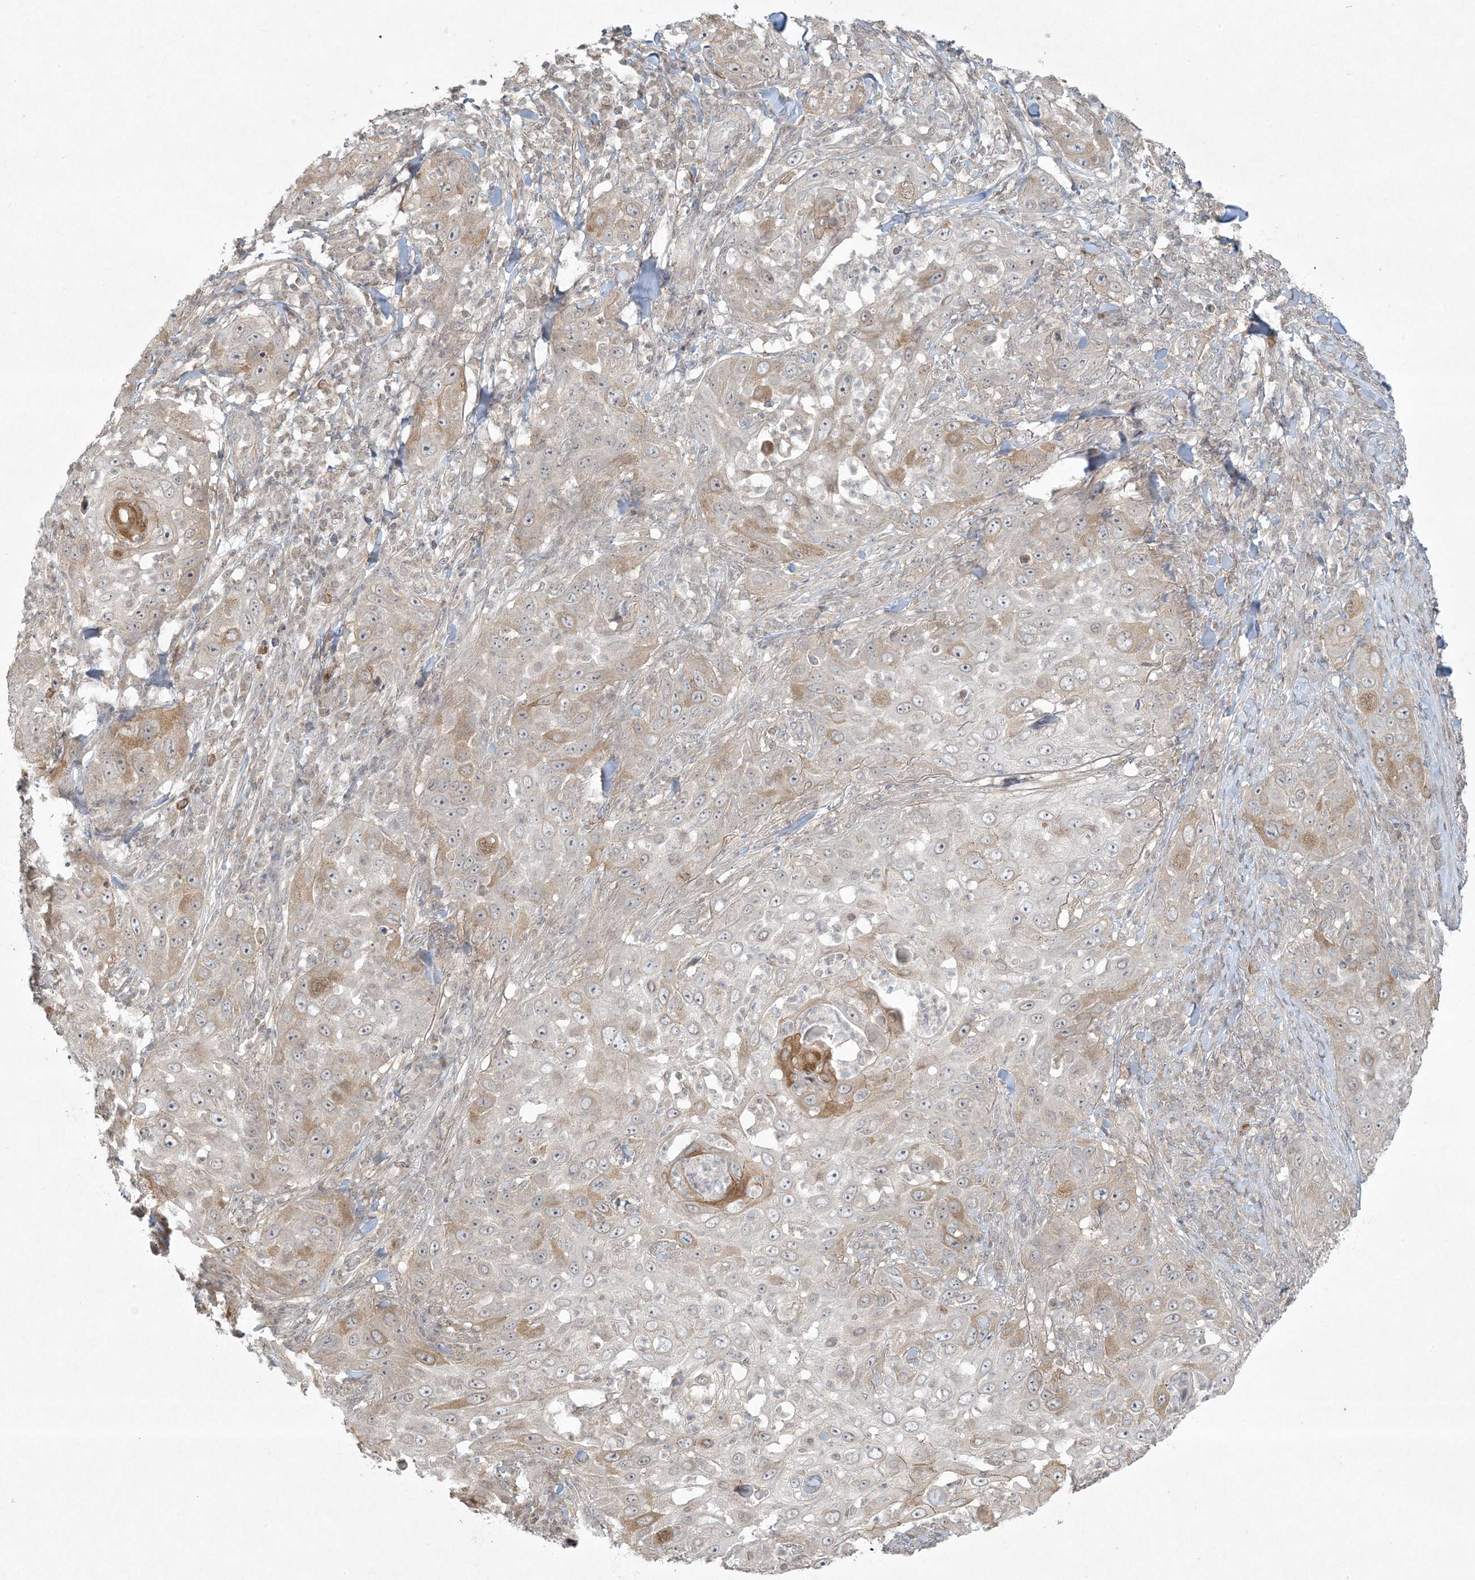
{"staining": {"intensity": "moderate", "quantity": "<25%", "location": "cytoplasmic/membranous"}, "tissue": "skin cancer", "cell_type": "Tumor cells", "image_type": "cancer", "snomed": [{"axis": "morphology", "description": "Squamous cell carcinoma, NOS"}, {"axis": "topography", "description": "Skin"}], "caption": "The immunohistochemical stain shows moderate cytoplasmic/membranous expression in tumor cells of skin squamous cell carcinoma tissue.", "gene": "ZNF263", "patient": {"sex": "female", "age": 44}}